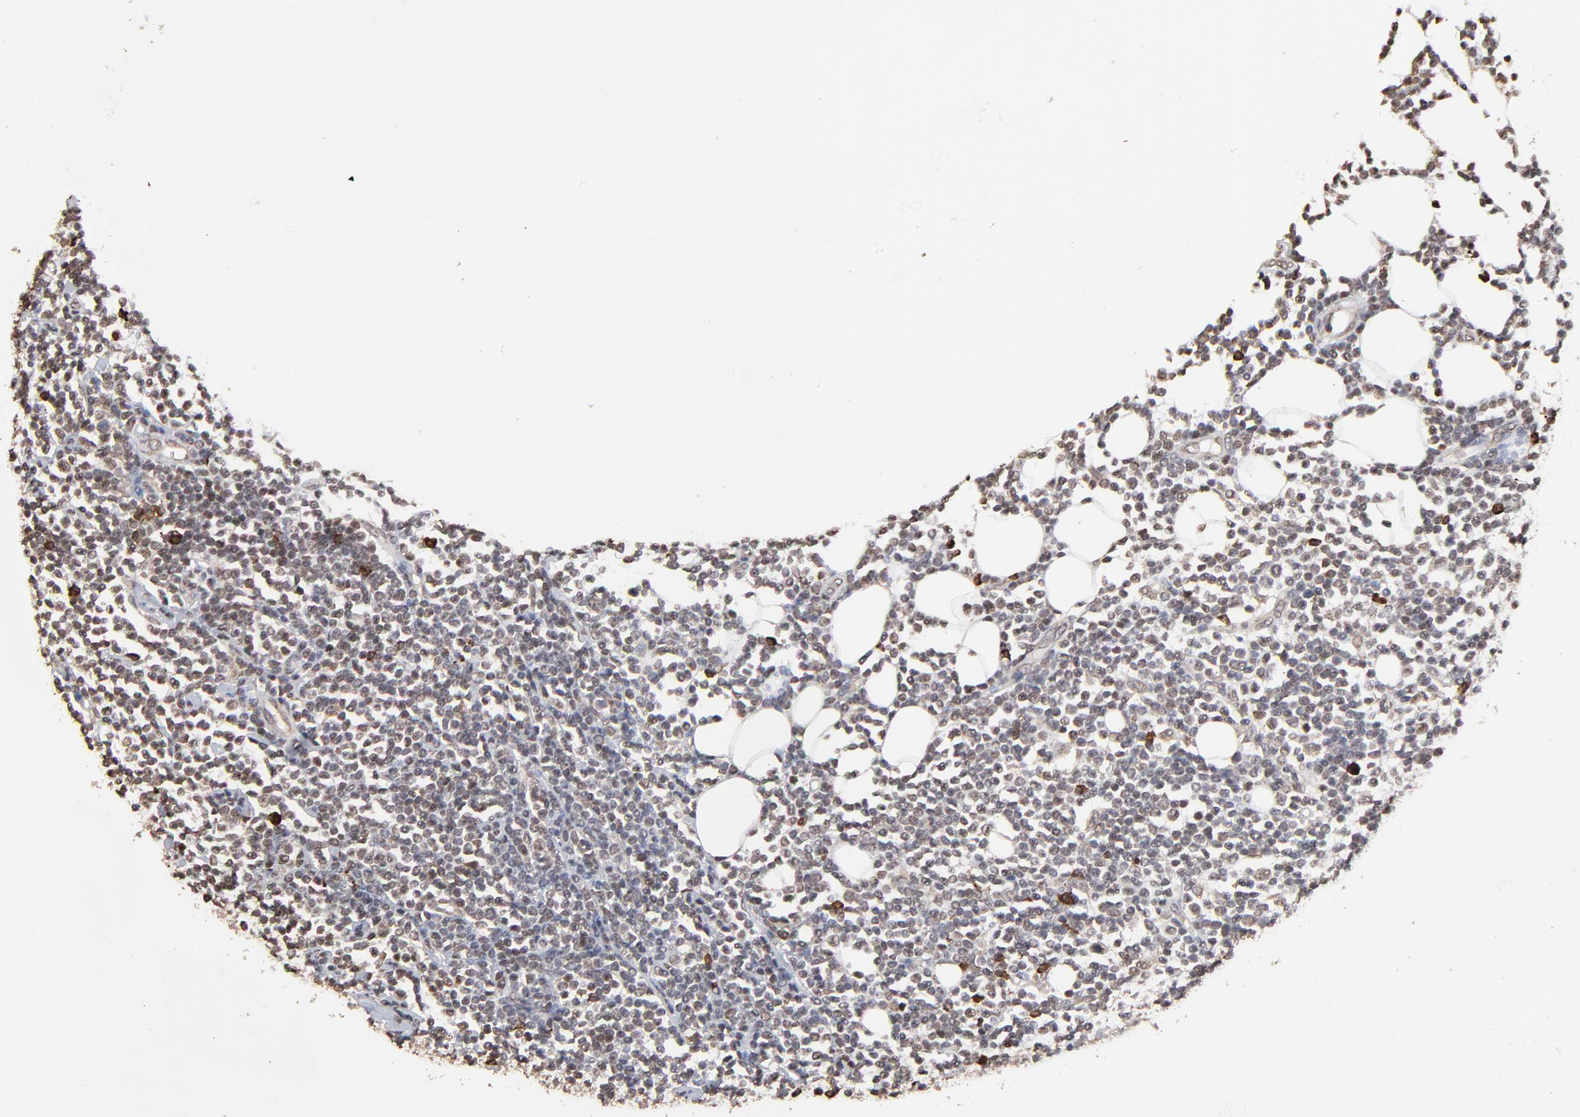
{"staining": {"intensity": "weak", "quantity": "25%-75%", "location": "cytoplasmic/membranous"}, "tissue": "lymphoma", "cell_type": "Tumor cells", "image_type": "cancer", "snomed": [{"axis": "morphology", "description": "Malignant lymphoma, non-Hodgkin's type, Low grade"}, {"axis": "topography", "description": "Soft tissue"}], "caption": "Brown immunohistochemical staining in human low-grade malignant lymphoma, non-Hodgkin's type demonstrates weak cytoplasmic/membranous staining in approximately 25%-75% of tumor cells.", "gene": "CHM", "patient": {"sex": "male", "age": 92}}